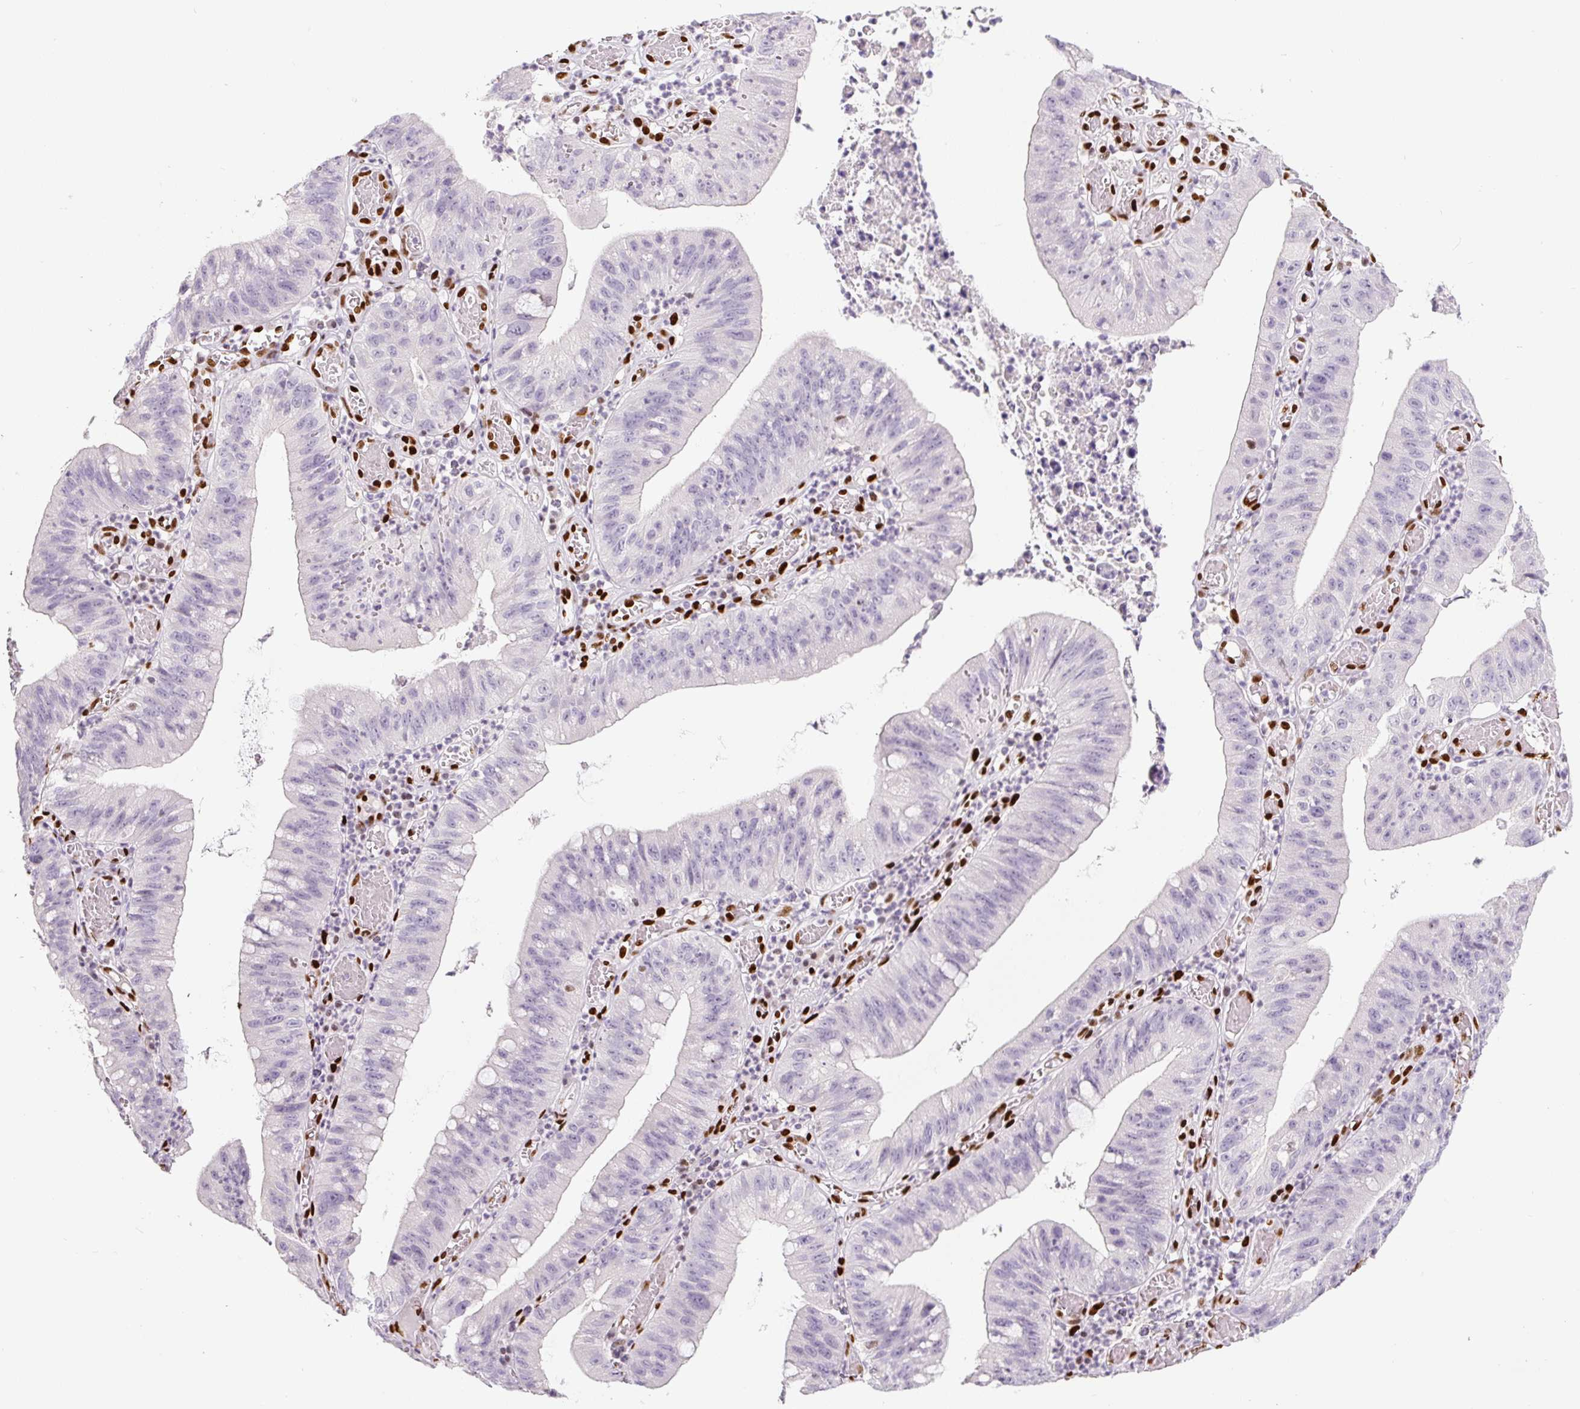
{"staining": {"intensity": "negative", "quantity": "none", "location": "none"}, "tissue": "stomach cancer", "cell_type": "Tumor cells", "image_type": "cancer", "snomed": [{"axis": "morphology", "description": "Adenocarcinoma, NOS"}, {"axis": "topography", "description": "Stomach"}], "caption": "The histopathology image demonstrates no staining of tumor cells in stomach adenocarcinoma. (DAB (3,3'-diaminobenzidine) immunohistochemistry (IHC) visualized using brightfield microscopy, high magnification).", "gene": "ZEB1", "patient": {"sex": "male", "age": 59}}